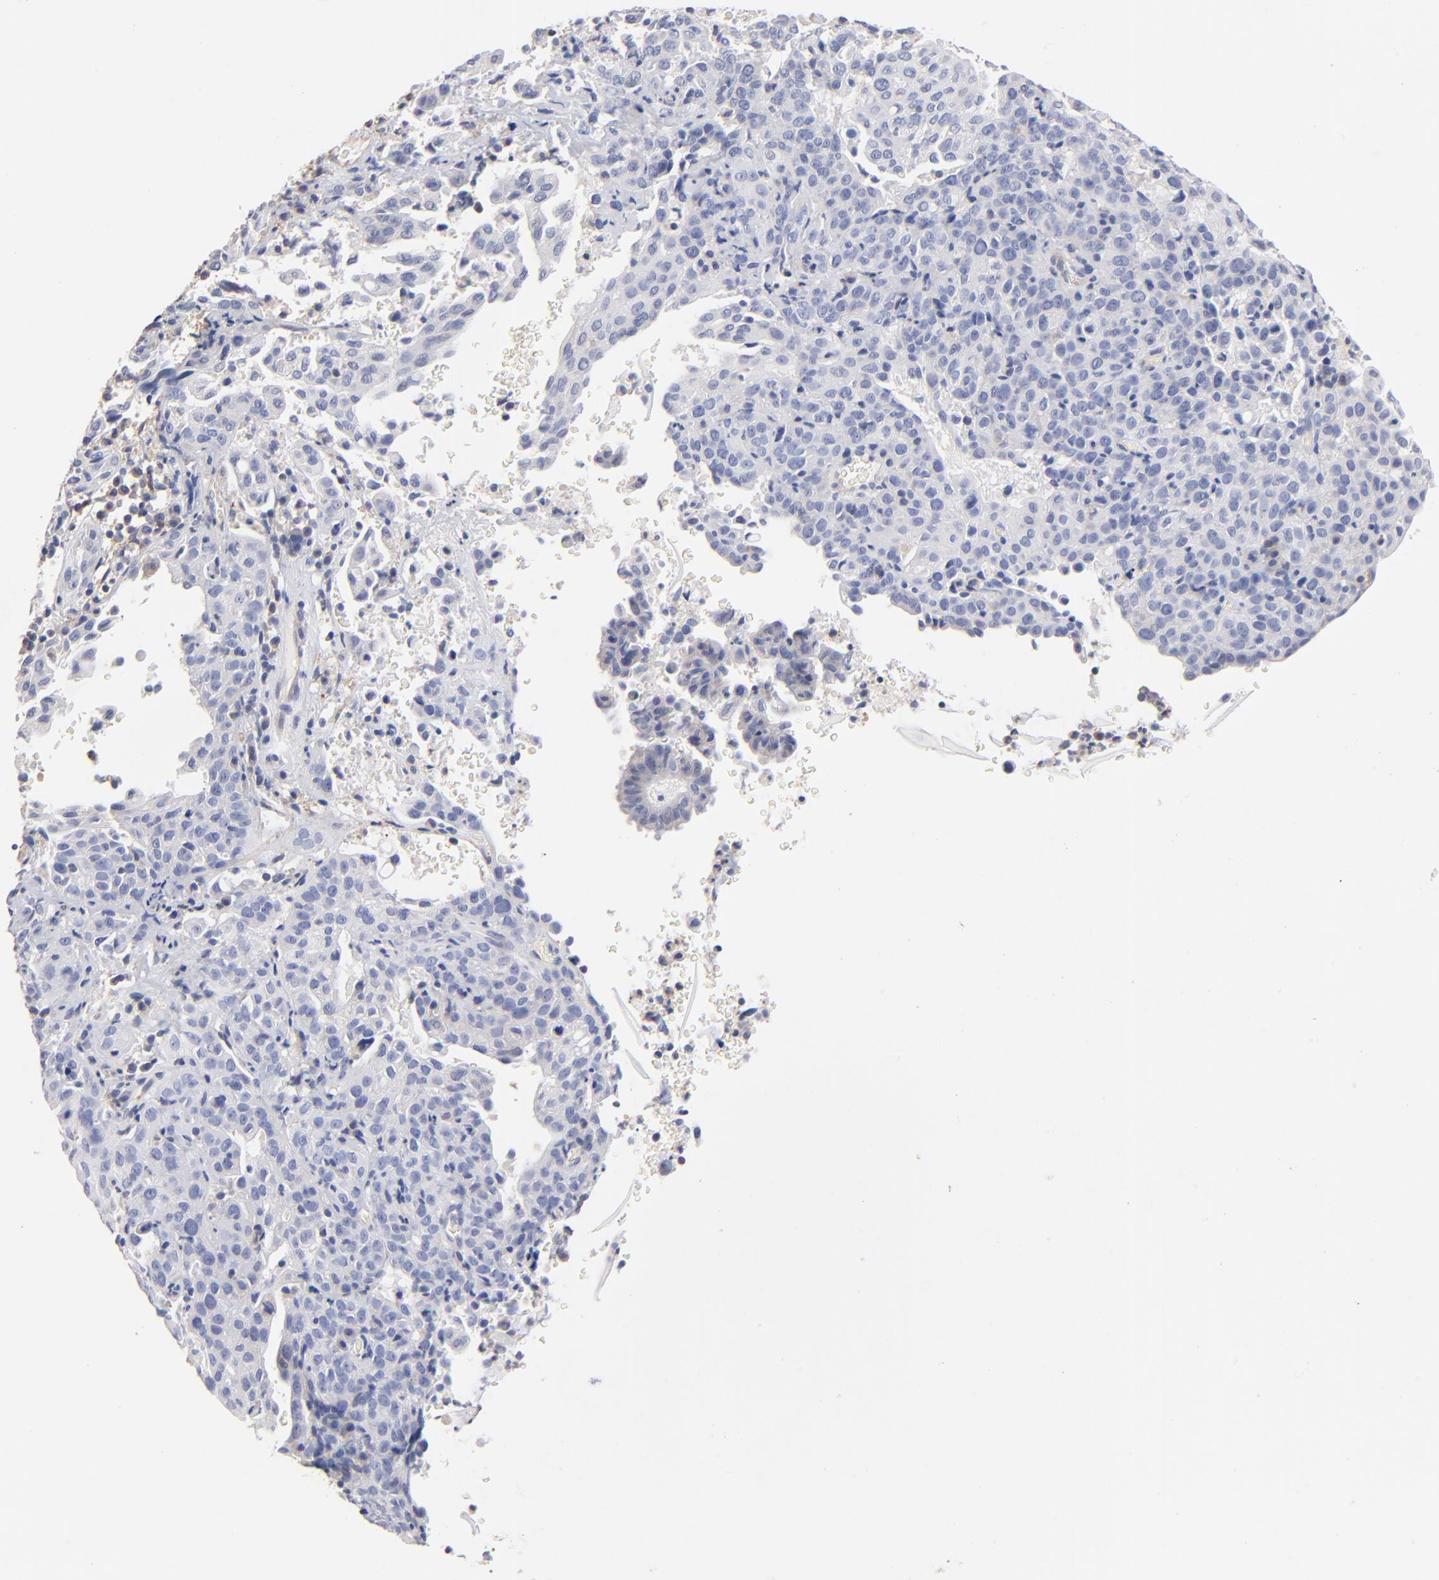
{"staining": {"intensity": "negative", "quantity": "none", "location": "none"}, "tissue": "cervical cancer", "cell_type": "Tumor cells", "image_type": "cancer", "snomed": [{"axis": "morphology", "description": "Squamous cell carcinoma, NOS"}, {"axis": "topography", "description": "Cervix"}], "caption": "Cervical squamous cell carcinoma stained for a protein using IHC demonstrates no positivity tumor cells.", "gene": "ITGA8", "patient": {"sex": "female", "age": 41}}